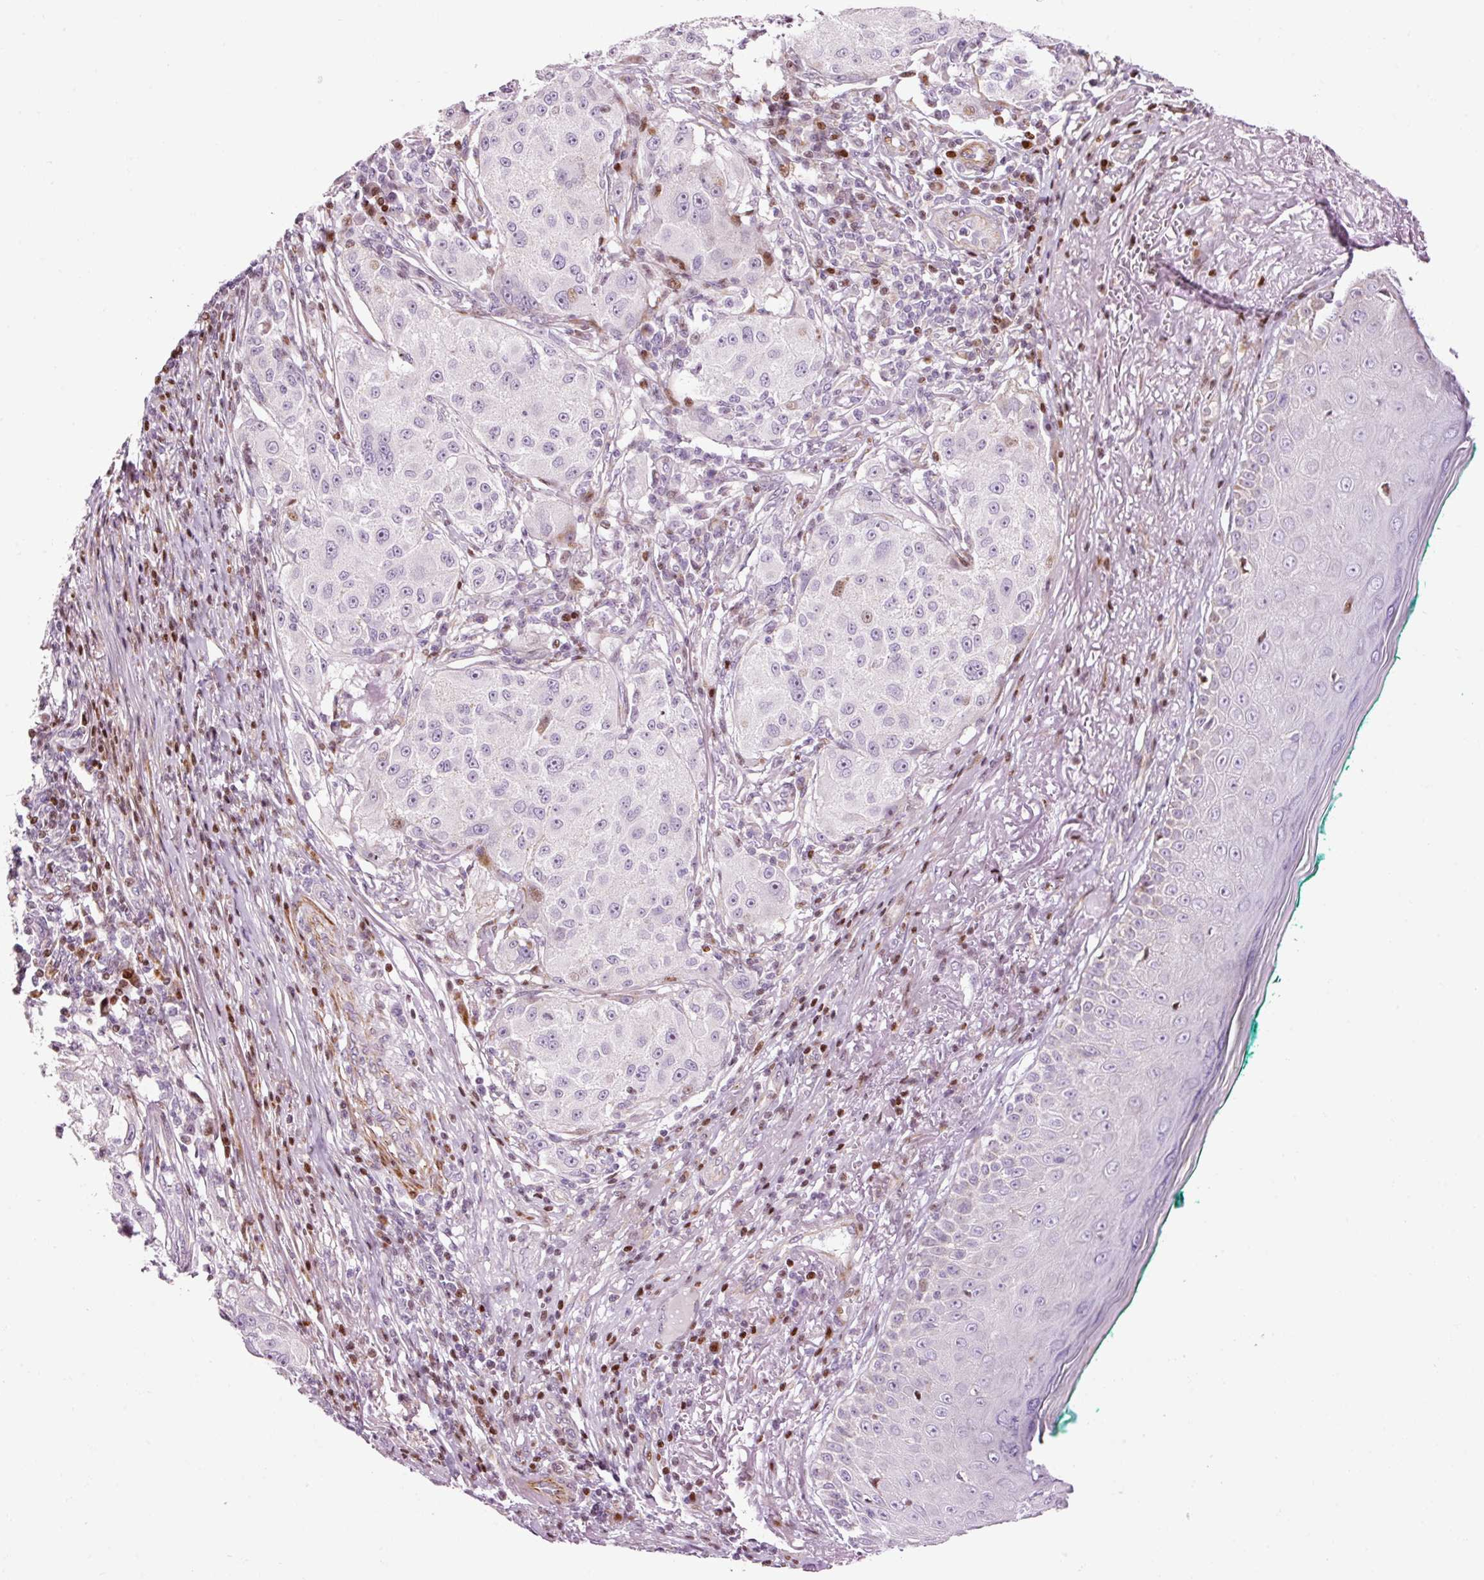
{"staining": {"intensity": "negative", "quantity": "none", "location": "none"}, "tissue": "melanoma", "cell_type": "Tumor cells", "image_type": "cancer", "snomed": [{"axis": "morphology", "description": "Necrosis, NOS"}, {"axis": "morphology", "description": "Malignant melanoma, NOS"}, {"axis": "topography", "description": "Skin"}], "caption": "High power microscopy histopathology image of an immunohistochemistry image of melanoma, revealing no significant positivity in tumor cells.", "gene": "ANKRD20A1", "patient": {"sex": "female", "age": 87}}